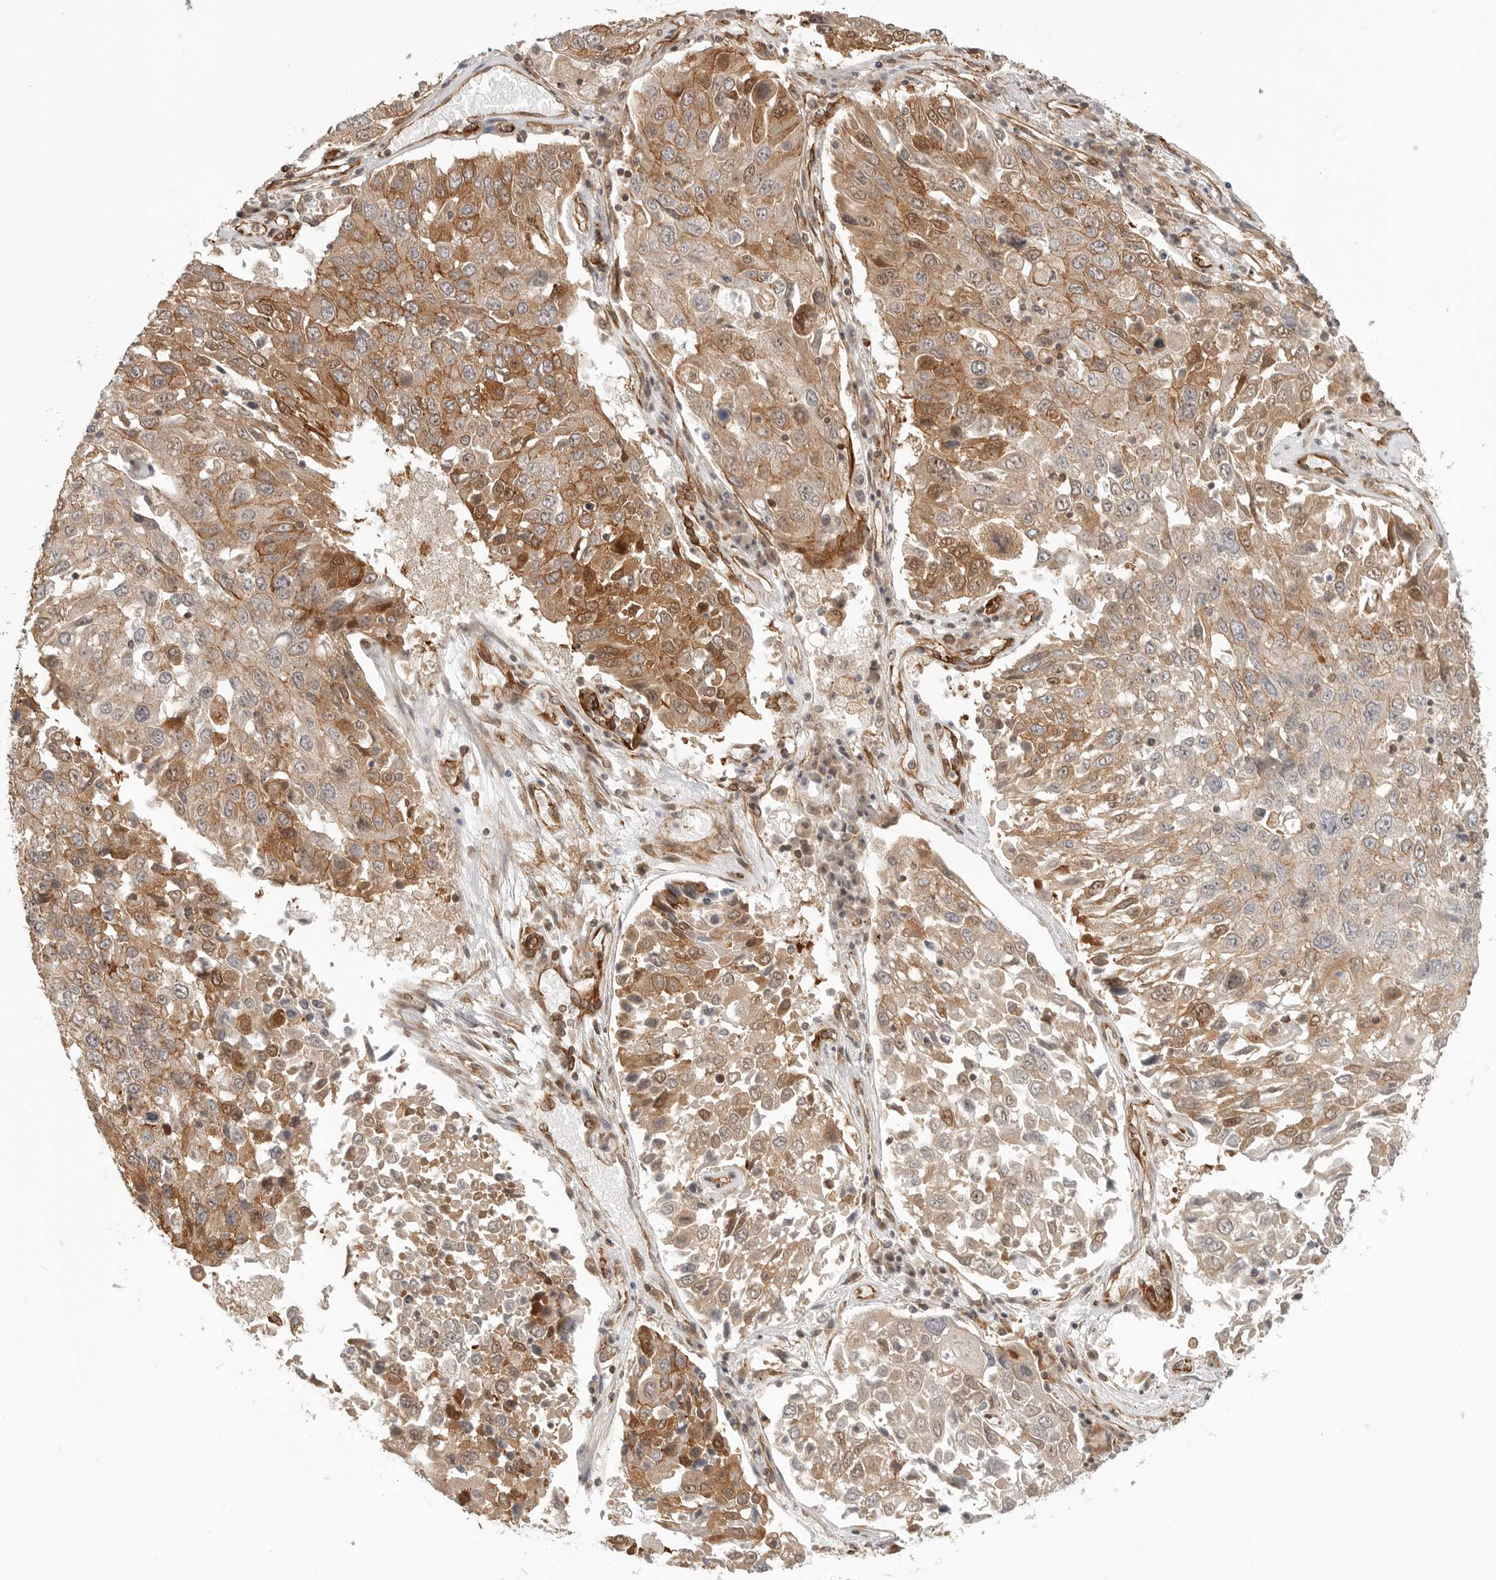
{"staining": {"intensity": "moderate", "quantity": ">75%", "location": "cytoplasmic/membranous,nuclear"}, "tissue": "lung cancer", "cell_type": "Tumor cells", "image_type": "cancer", "snomed": [{"axis": "morphology", "description": "Squamous cell carcinoma, NOS"}, {"axis": "topography", "description": "Lung"}], "caption": "Human lung squamous cell carcinoma stained with a brown dye demonstrates moderate cytoplasmic/membranous and nuclear positive expression in approximately >75% of tumor cells.", "gene": "ATOH7", "patient": {"sex": "male", "age": 65}}